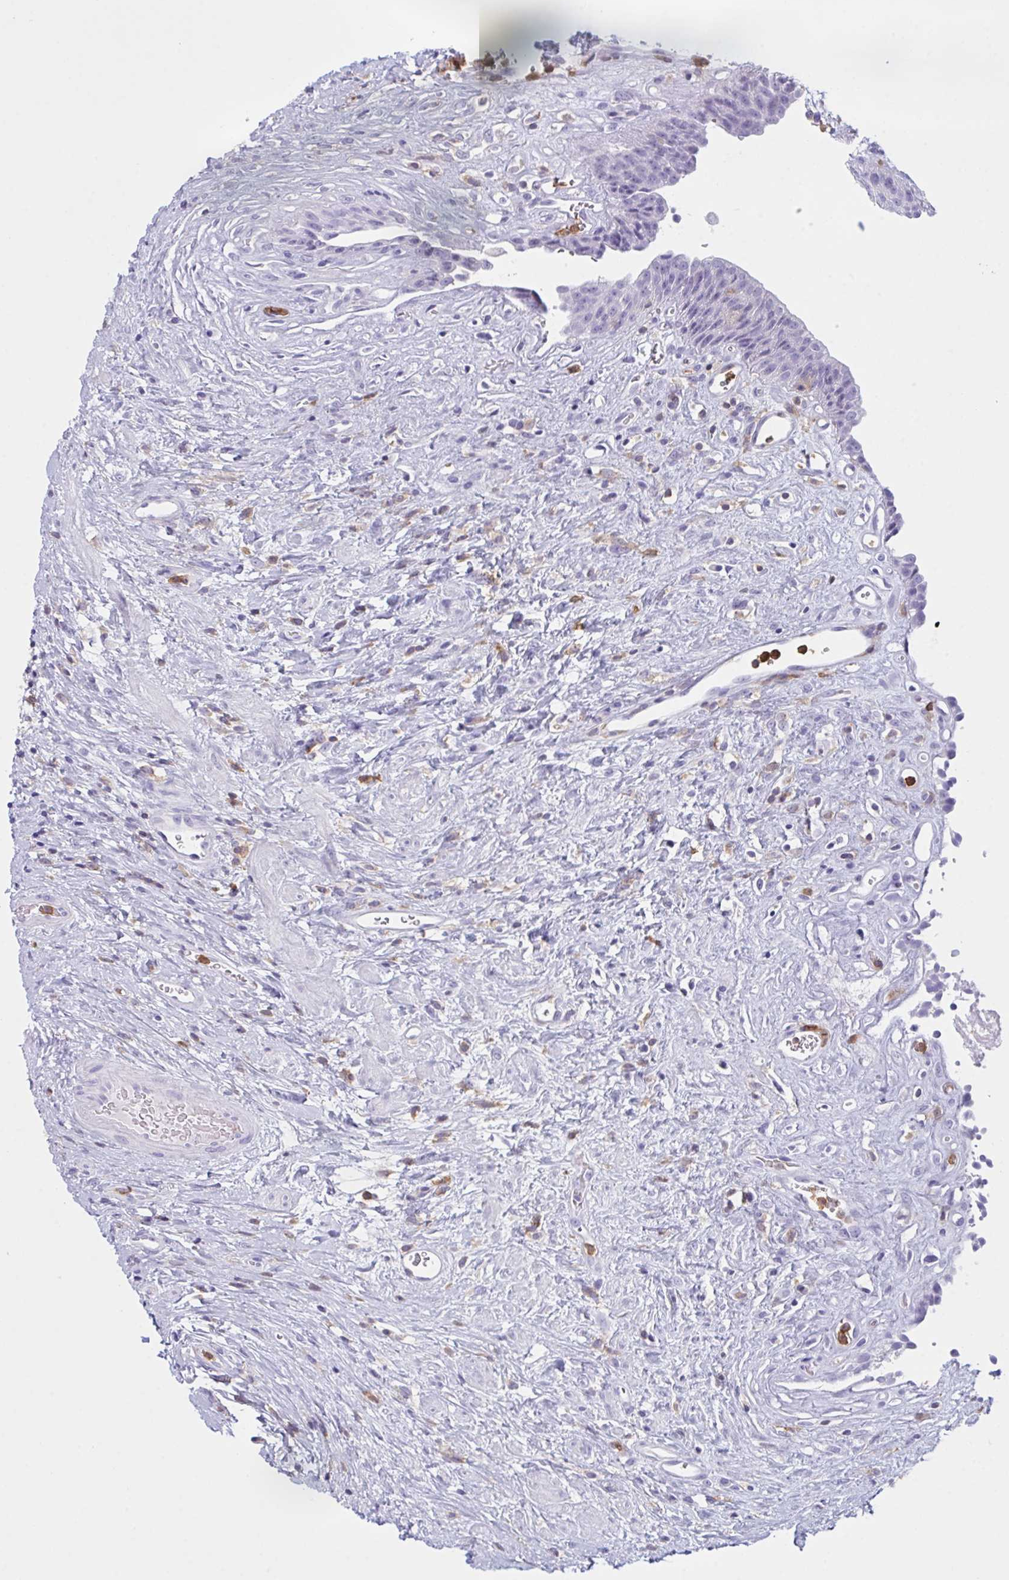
{"staining": {"intensity": "negative", "quantity": "none", "location": "none"}, "tissue": "urinary bladder", "cell_type": "Urothelial cells", "image_type": "normal", "snomed": [{"axis": "morphology", "description": "Normal tissue, NOS"}, {"axis": "topography", "description": "Urinary bladder"}], "caption": "Immunohistochemistry (IHC) micrograph of benign urinary bladder: urinary bladder stained with DAB shows no significant protein staining in urothelial cells. Brightfield microscopy of immunohistochemistry stained with DAB (3,3'-diaminobenzidine) (brown) and hematoxylin (blue), captured at high magnification.", "gene": "MYO1F", "patient": {"sex": "female", "age": 56}}